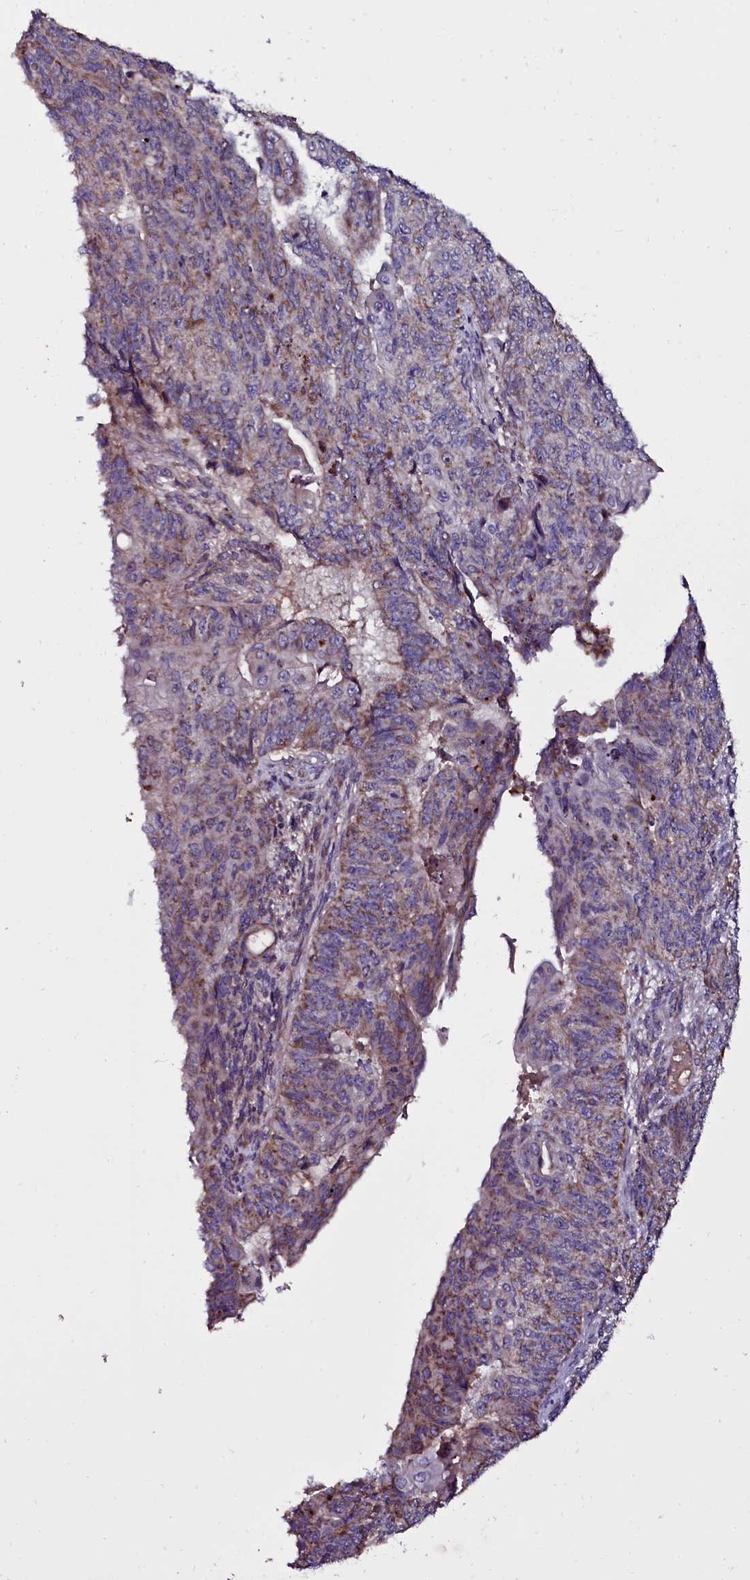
{"staining": {"intensity": "weak", "quantity": ">75%", "location": "cytoplasmic/membranous"}, "tissue": "endometrial cancer", "cell_type": "Tumor cells", "image_type": "cancer", "snomed": [{"axis": "morphology", "description": "Adenocarcinoma, NOS"}, {"axis": "topography", "description": "Endometrium"}], "caption": "Immunohistochemistry (IHC) histopathology image of adenocarcinoma (endometrial) stained for a protein (brown), which exhibits low levels of weak cytoplasmic/membranous positivity in about >75% of tumor cells.", "gene": "NAA80", "patient": {"sex": "female", "age": 32}}